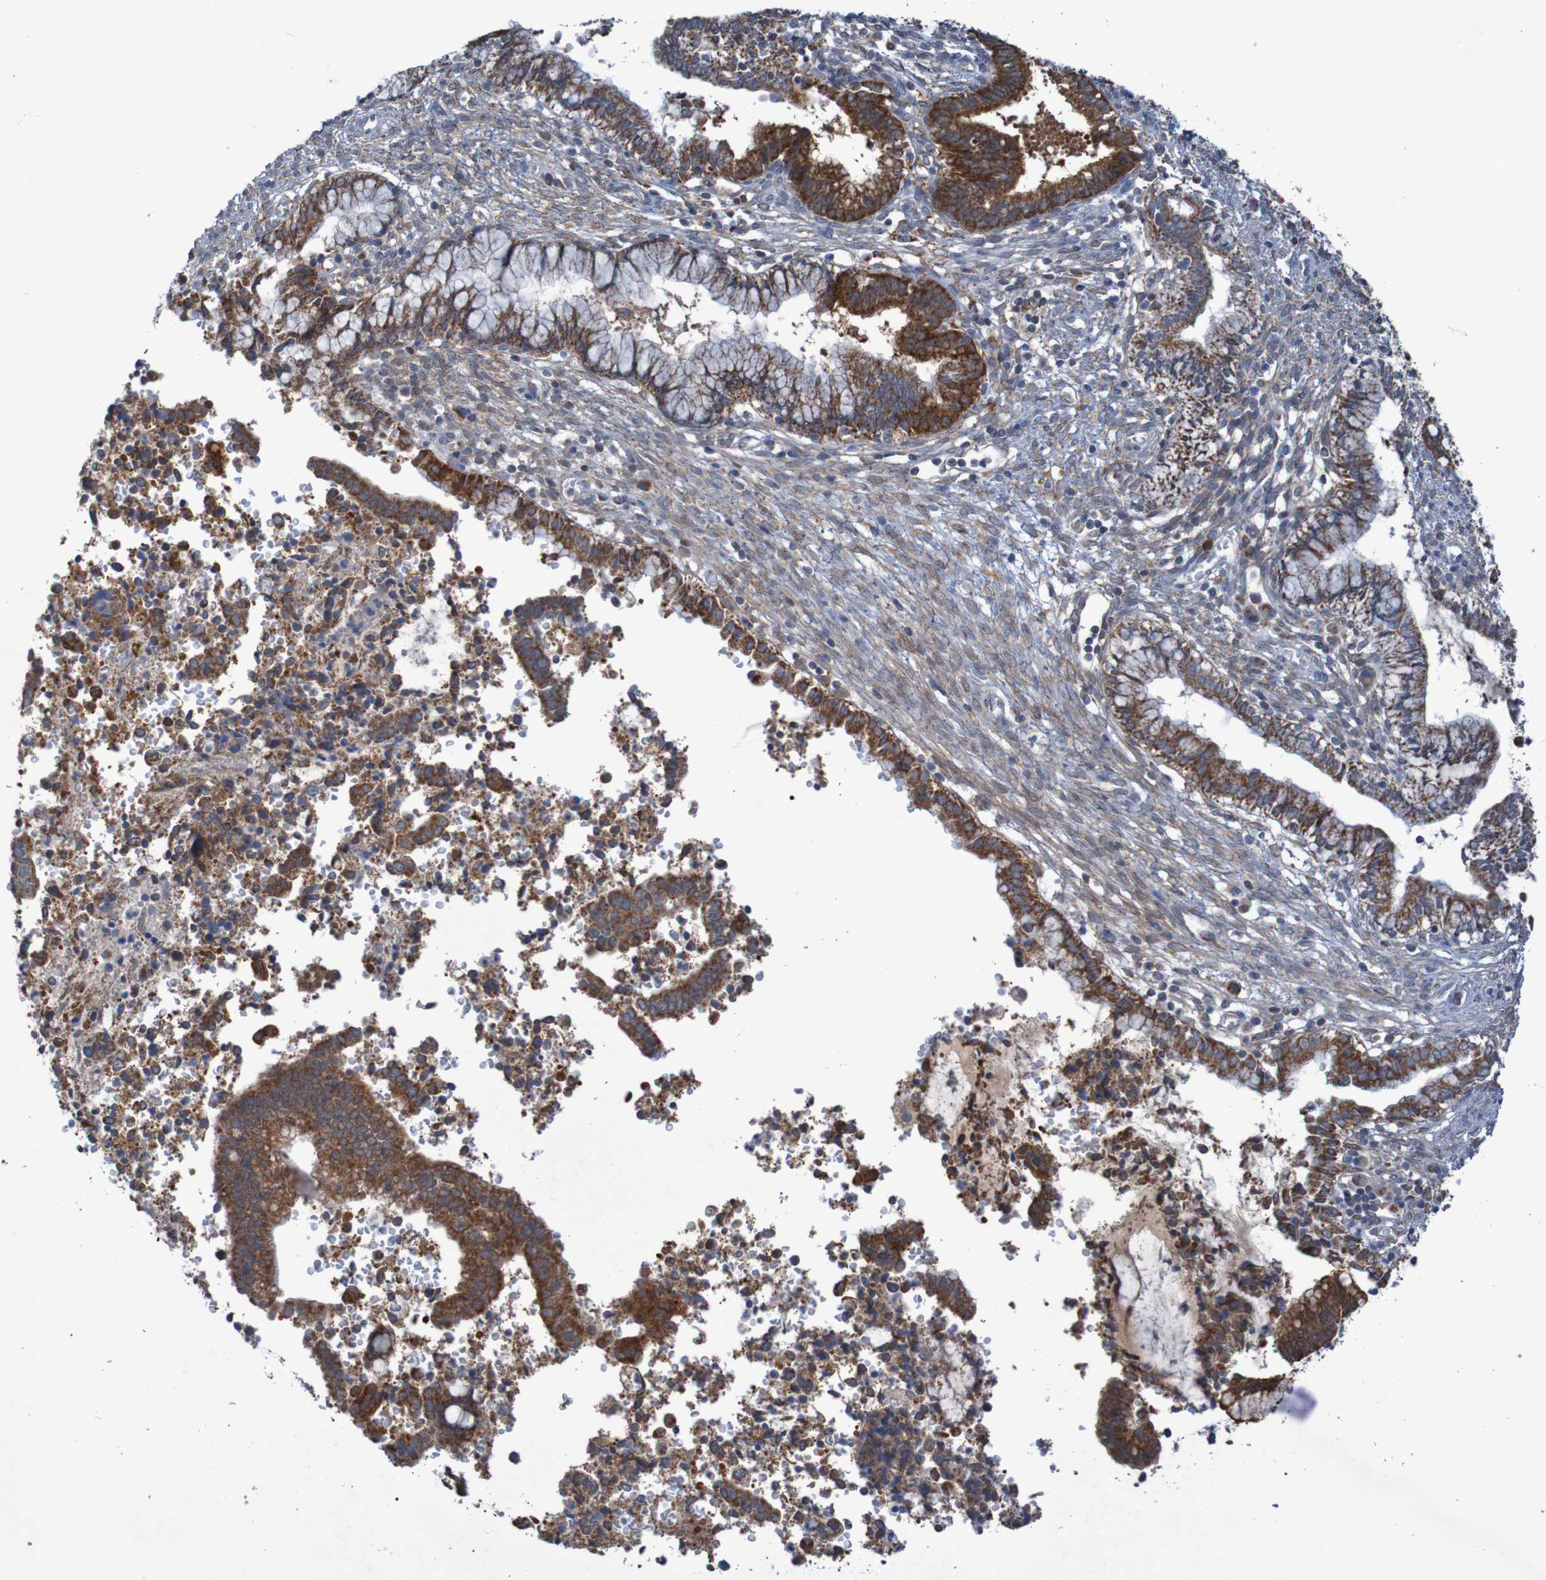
{"staining": {"intensity": "strong", "quantity": ">75%", "location": "cytoplasmic/membranous"}, "tissue": "cervical cancer", "cell_type": "Tumor cells", "image_type": "cancer", "snomed": [{"axis": "morphology", "description": "Adenocarcinoma, NOS"}, {"axis": "topography", "description": "Cervix"}], "caption": "Cervical cancer (adenocarcinoma) stained for a protein (brown) demonstrates strong cytoplasmic/membranous positive staining in approximately >75% of tumor cells.", "gene": "CCDC51", "patient": {"sex": "female", "age": 44}}